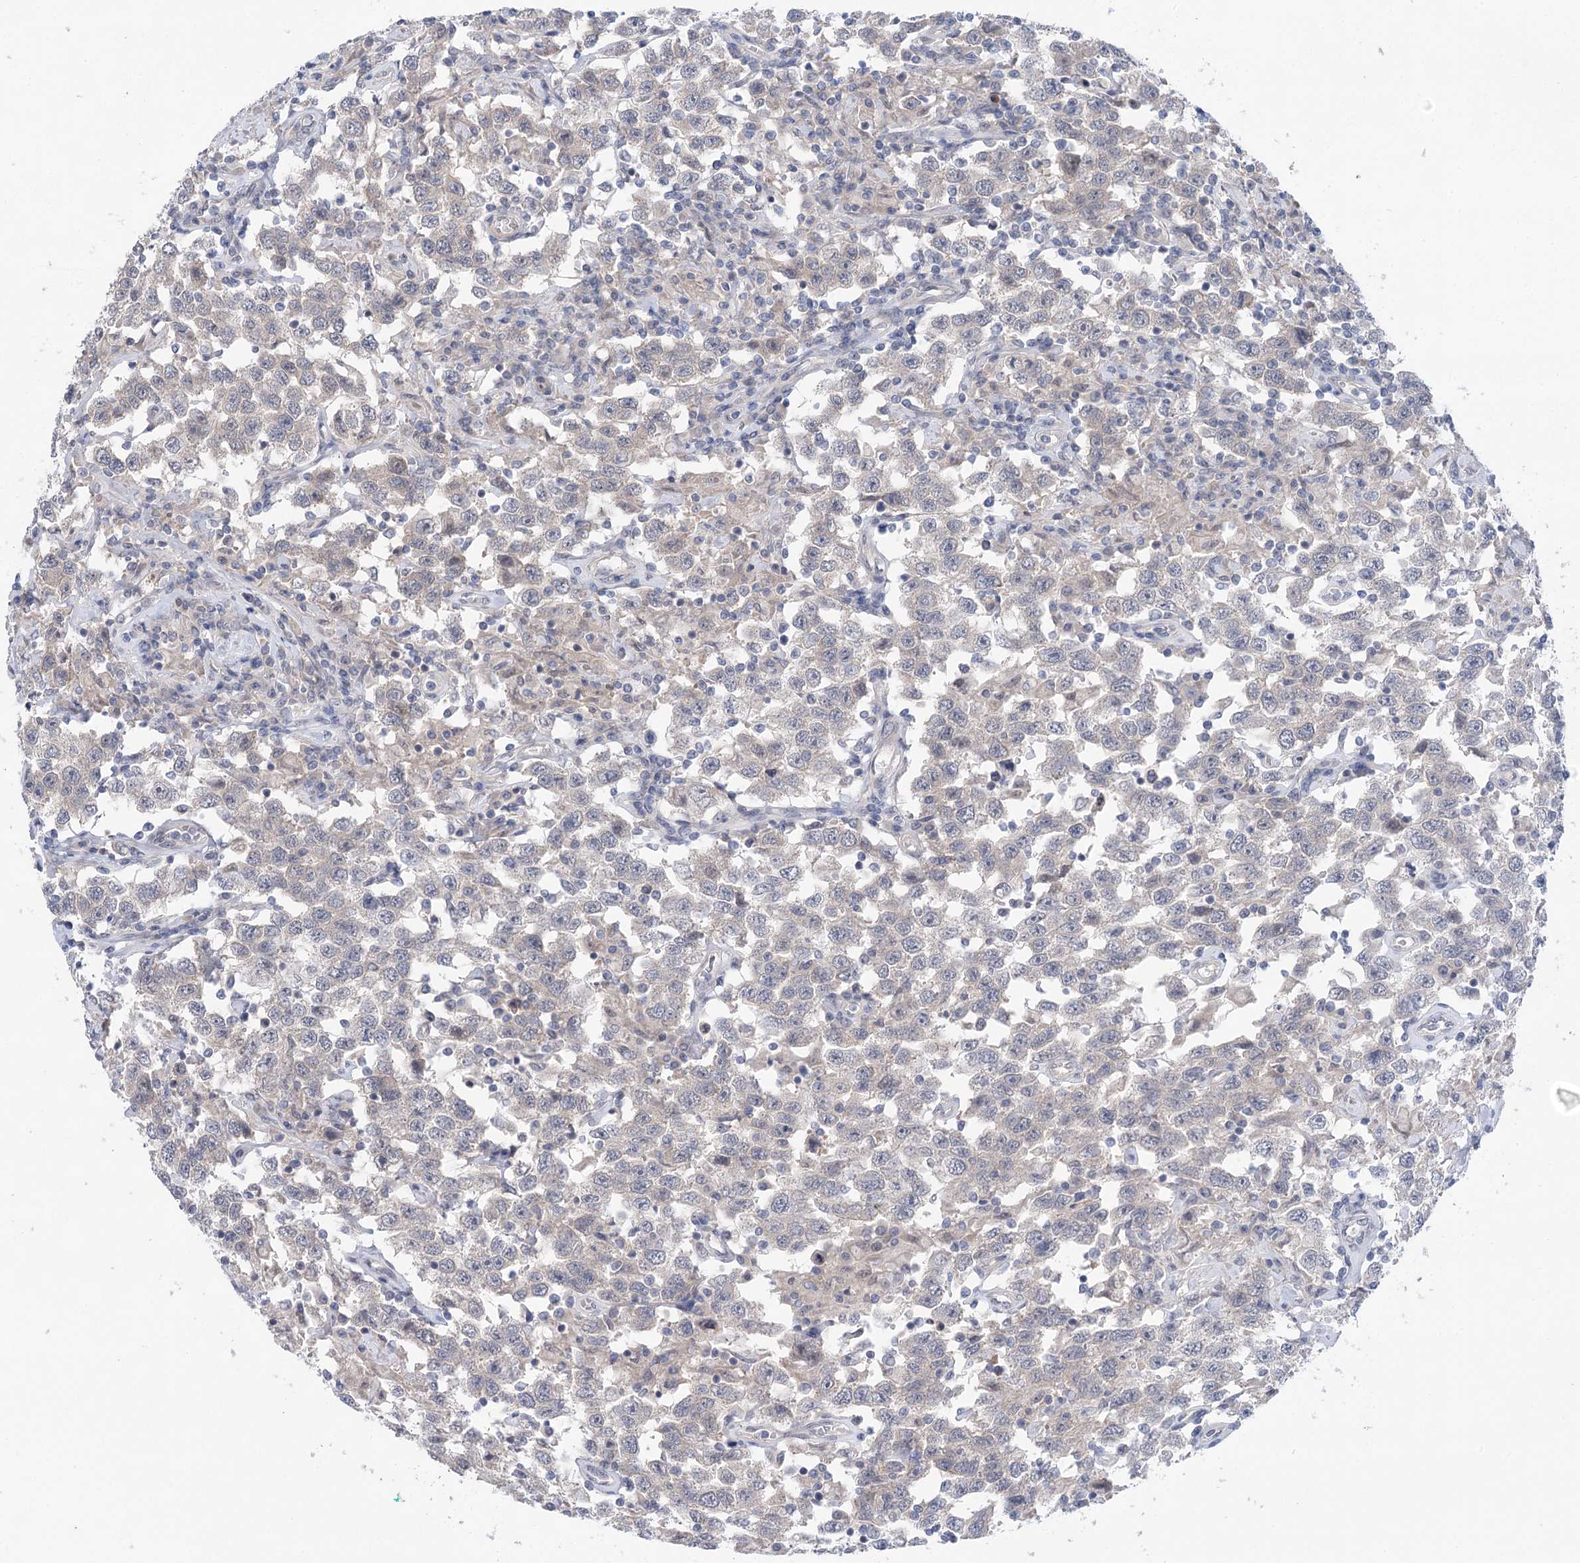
{"staining": {"intensity": "negative", "quantity": "none", "location": "none"}, "tissue": "testis cancer", "cell_type": "Tumor cells", "image_type": "cancer", "snomed": [{"axis": "morphology", "description": "Seminoma, NOS"}, {"axis": "topography", "description": "Testis"}], "caption": "A micrograph of testis seminoma stained for a protein reveals no brown staining in tumor cells.", "gene": "LALBA", "patient": {"sex": "male", "age": 41}}